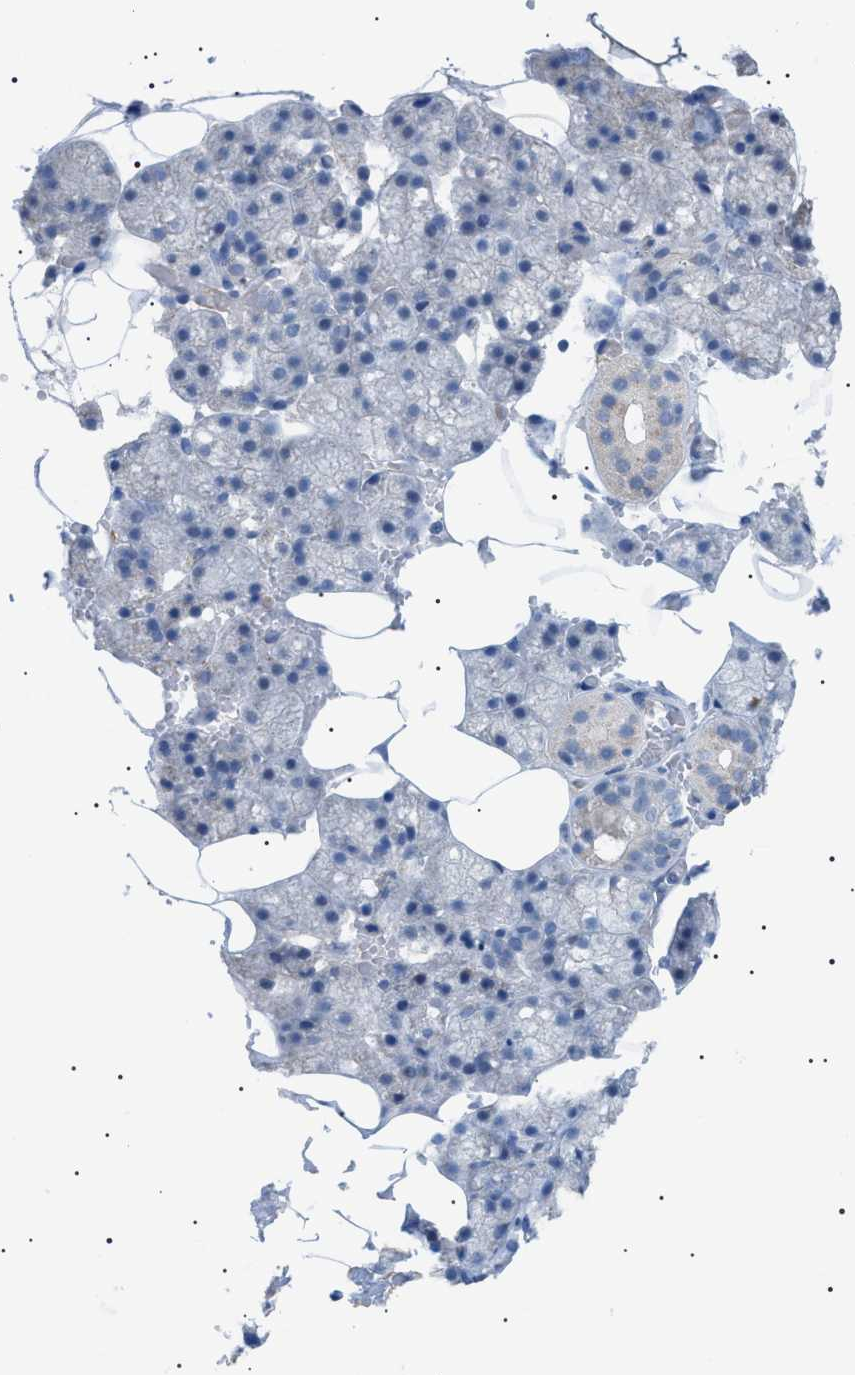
{"staining": {"intensity": "negative", "quantity": "none", "location": "none"}, "tissue": "salivary gland", "cell_type": "Glandular cells", "image_type": "normal", "snomed": [{"axis": "morphology", "description": "Normal tissue, NOS"}, {"axis": "topography", "description": "Salivary gland"}], "caption": "High magnification brightfield microscopy of benign salivary gland stained with DAB (3,3'-diaminobenzidine) (brown) and counterstained with hematoxylin (blue): glandular cells show no significant staining. Nuclei are stained in blue.", "gene": "ADAMTS1", "patient": {"sex": "male", "age": 62}}